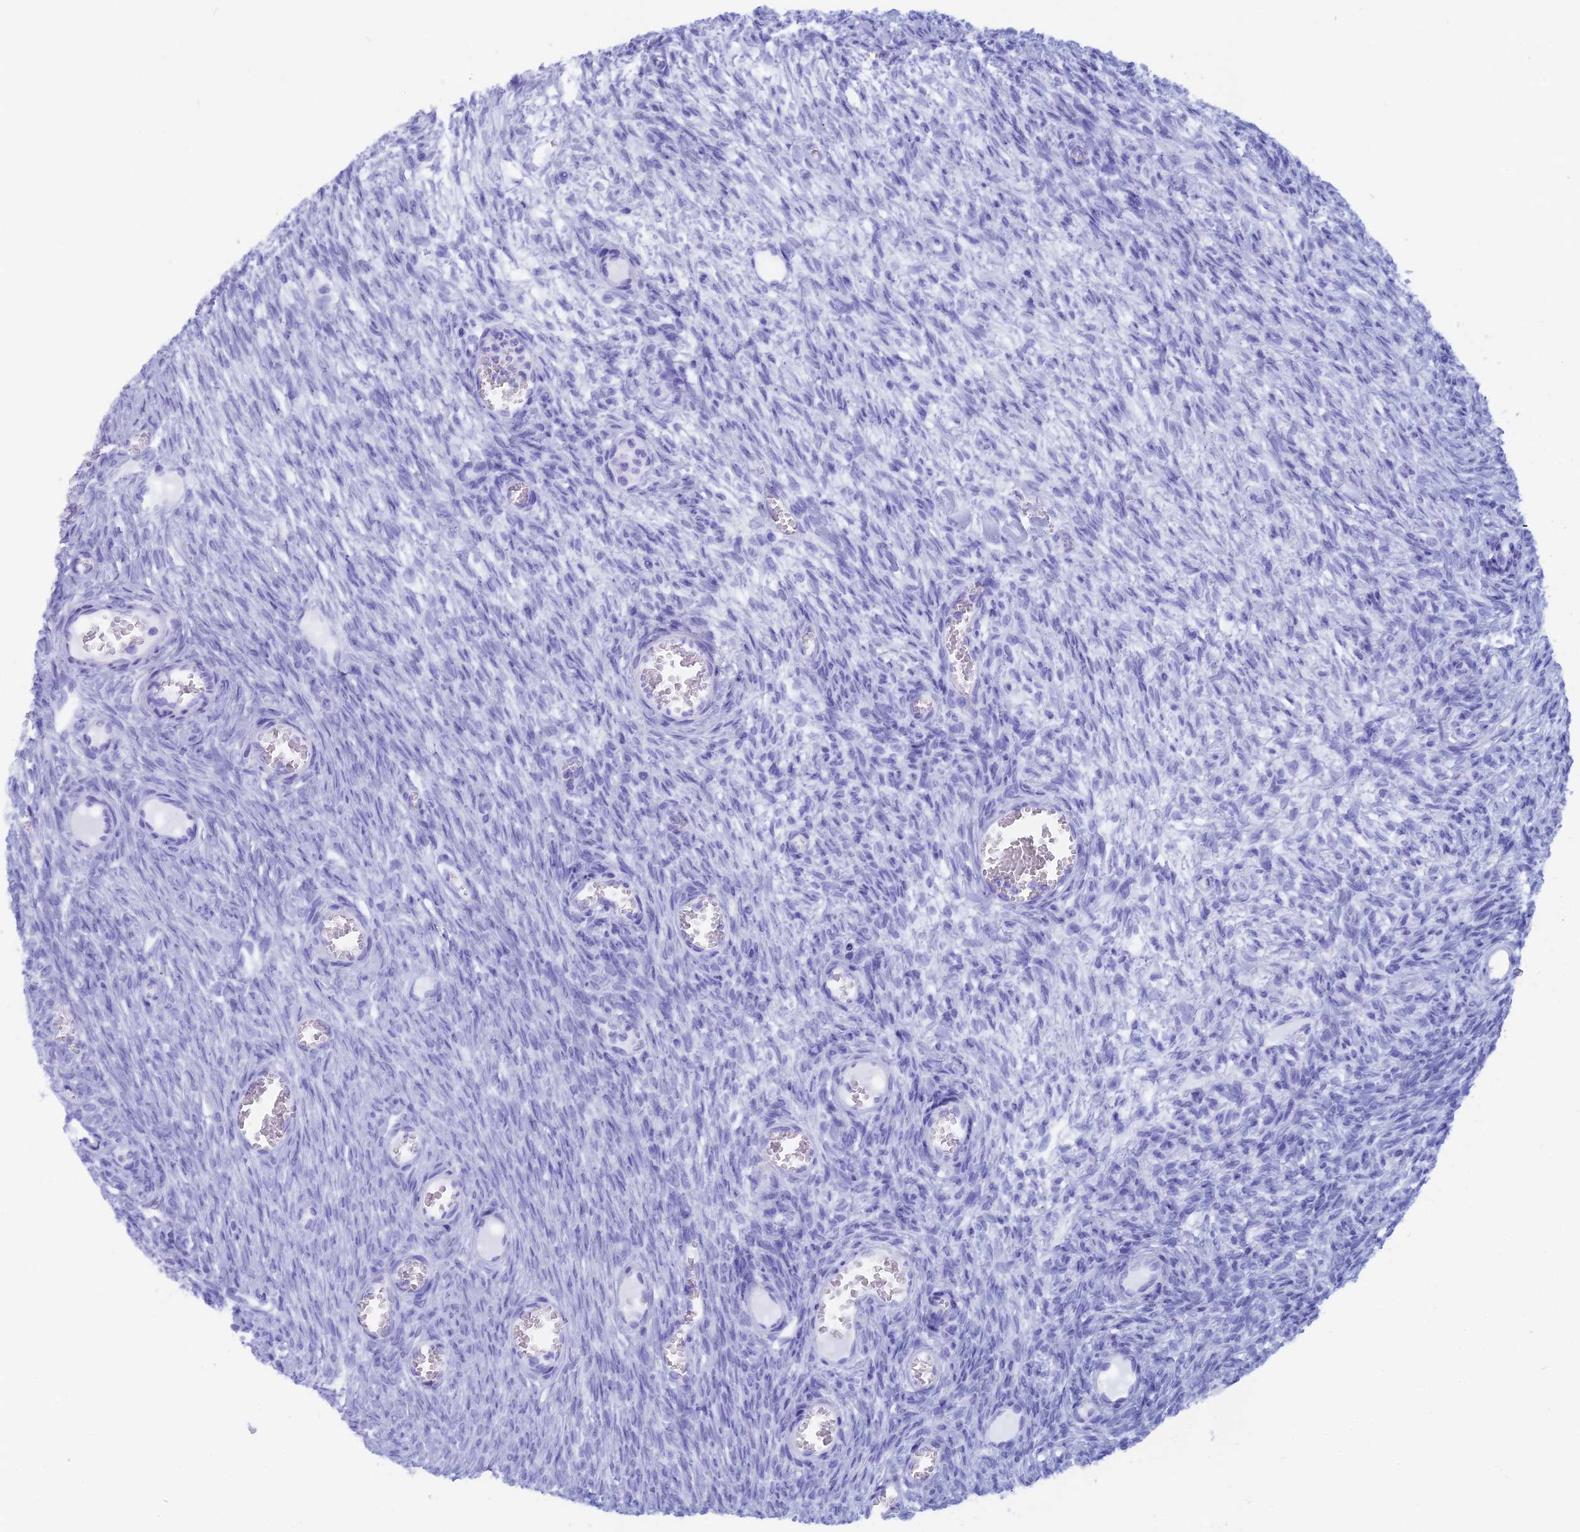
{"staining": {"intensity": "negative", "quantity": "none", "location": "none"}, "tissue": "ovary", "cell_type": "Follicle cells", "image_type": "normal", "snomed": [{"axis": "morphology", "description": "Normal tissue, NOS"}, {"axis": "topography", "description": "Ovary"}], "caption": "DAB (3,3'-diaminobenzidine) immunohistochemical staining of benign ovary exhibits no significant staining in follicle cells. (DAB (3,3'-diaminobenzidine) immunohistochemistry, high magnification).", "gene": "CAPS", "patient": {"sex": "female", "age": 44}}